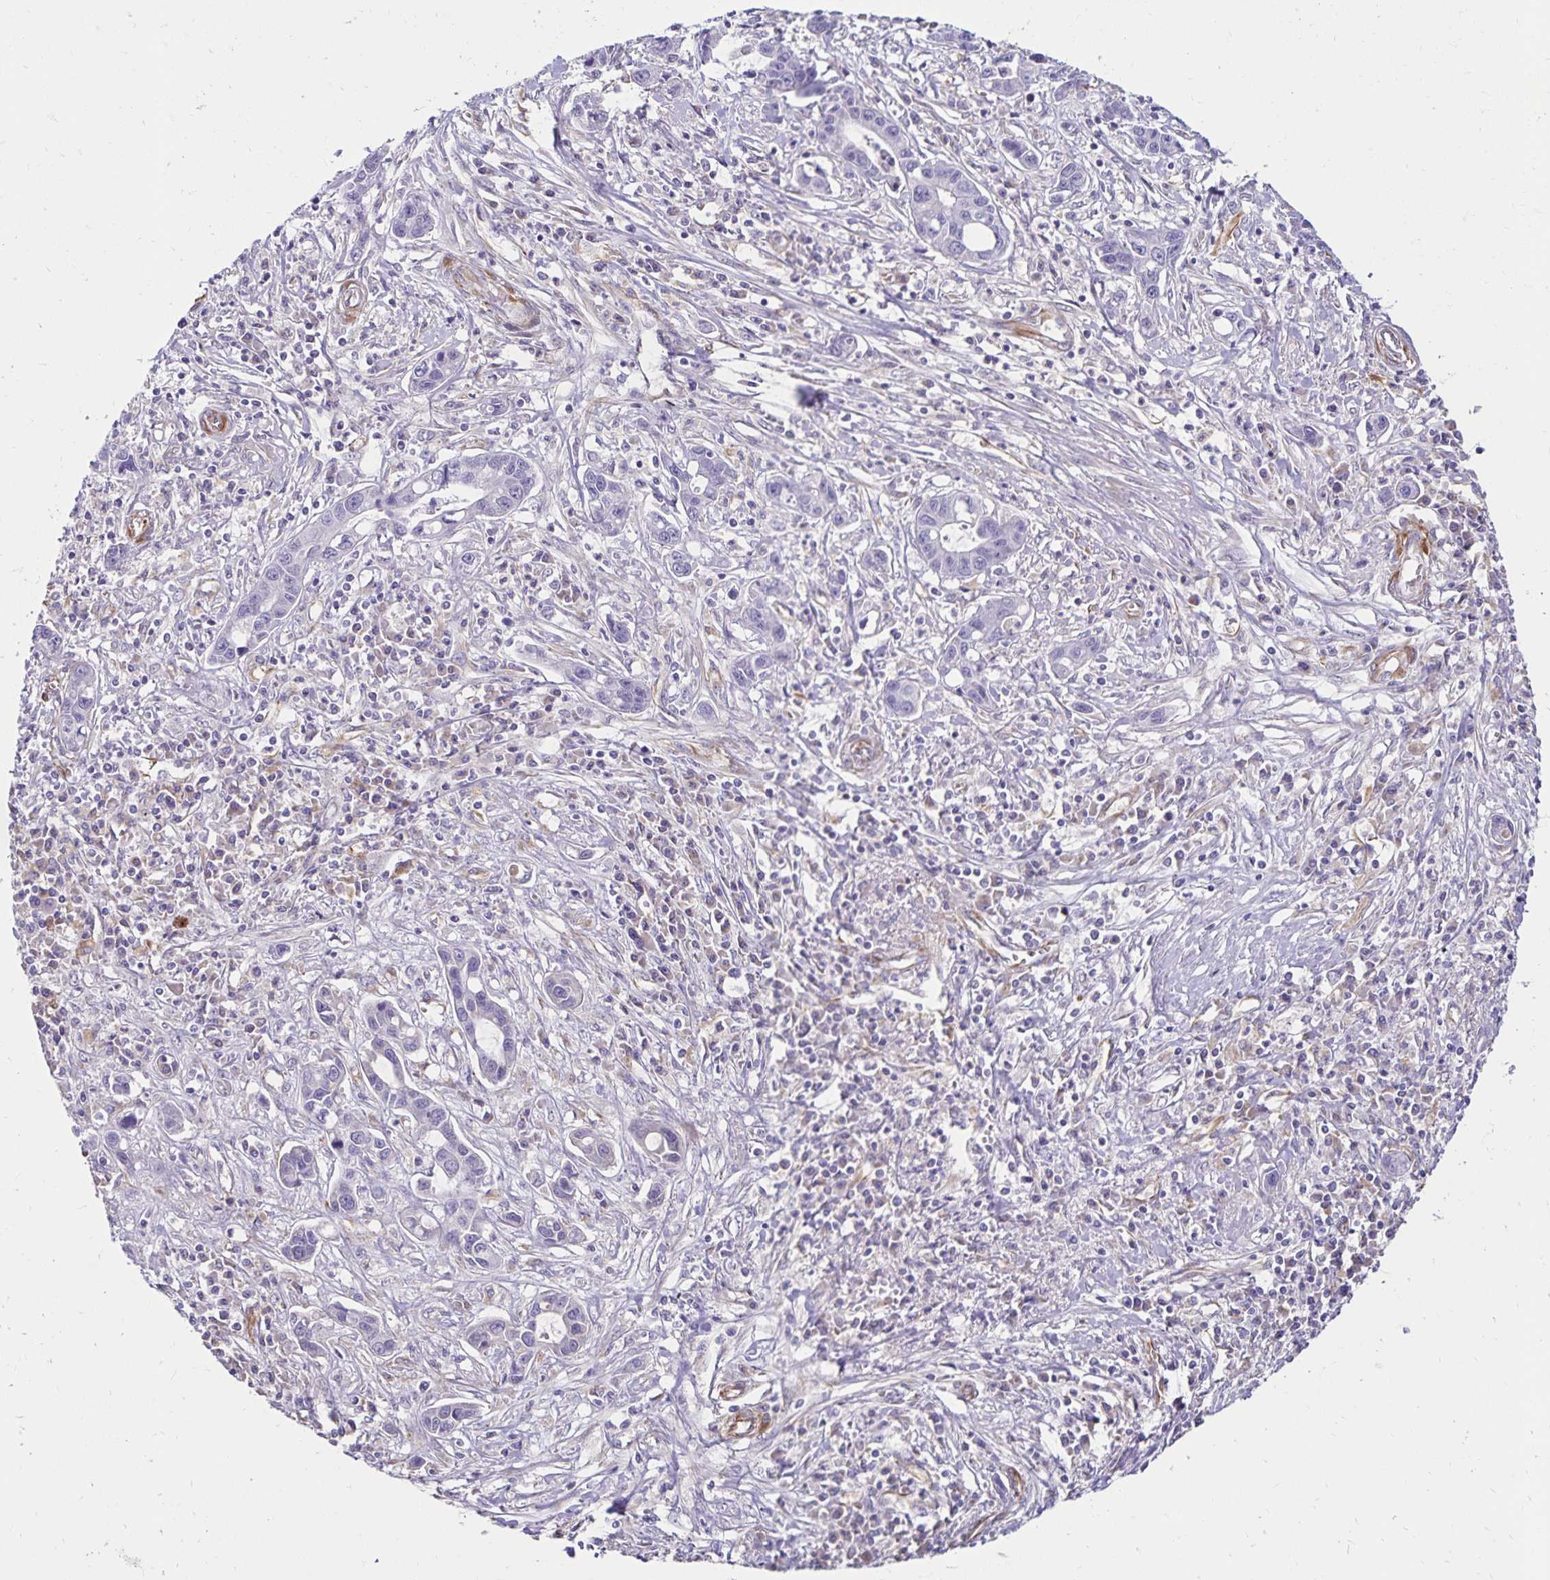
{"staining": {"intensity": "negative", "quantity": "none", "location": "none"}, "tissue": "liver cancer", "cell_type": "Tumor cells", "image_type": "cancer", "snomed": [{"axis": "morphology", "description": "Cholangiocarcinoma"}, {"axis": "topography", "description": "Liver"}], "caption": "Photomicrograph shows no significant protein staining in tumor cells of liver cancer (cholangiocarcinoma).", "gene": "TRPV6", "patient": {"sex": "male", "age": 58}}